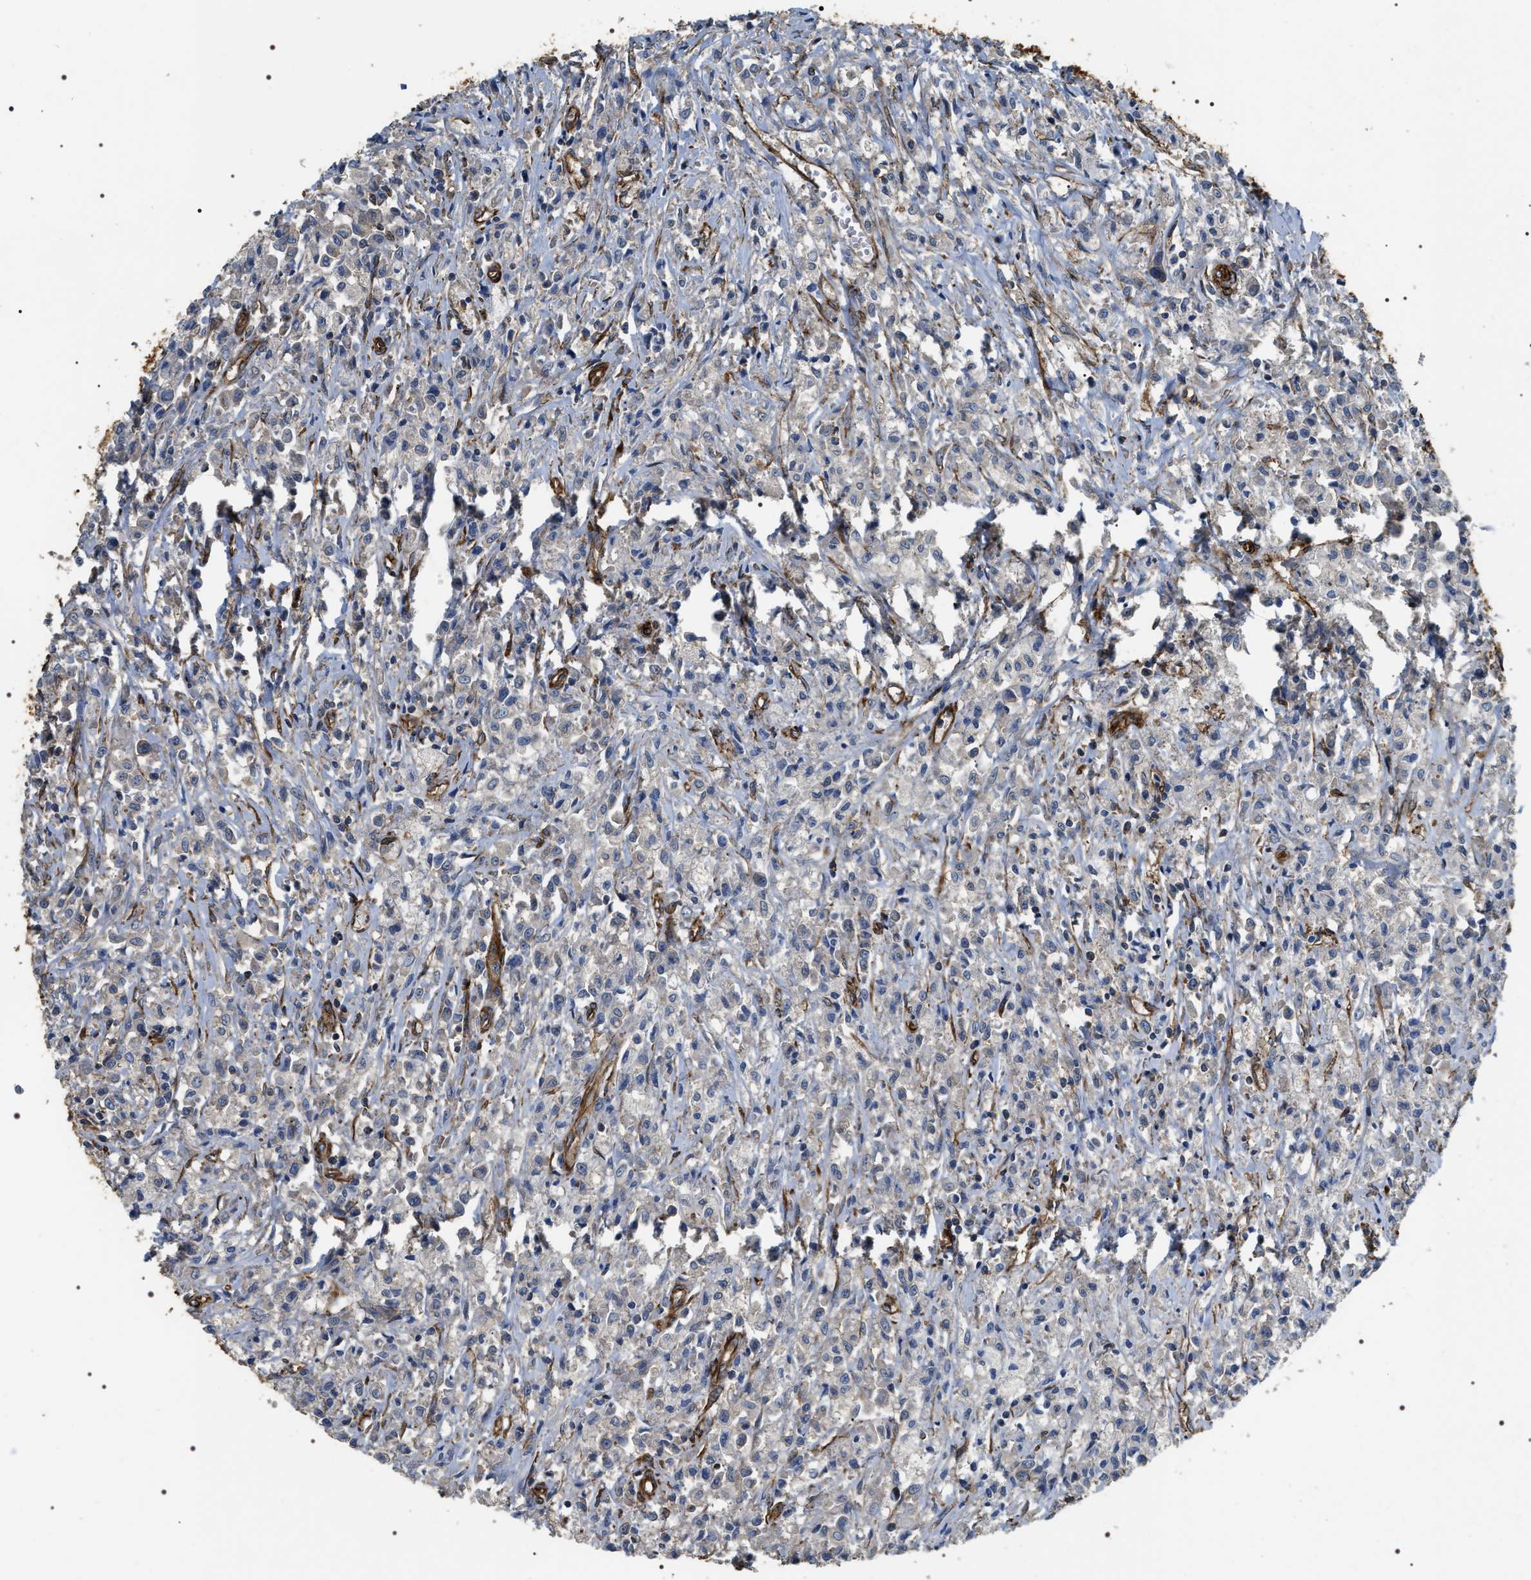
{"staining": {"intensity": "negative", "quantity": "none", "location": "none"}, "tissue": "testis cancer", "cell_type": "Tumor cells", "image_type": "cancer", "snomed": [{"axis": "morphology", "description": "Carcinoma, Embryonal, NOS"}, {"axis": "topography", "description": "Testis"}], "caption": "Tumor cells are negative for brown protein staining in testis embryonal carcinoma.", "gene": "ZC3HAV1L", "patient": {"sex": "male", "age": 2}}